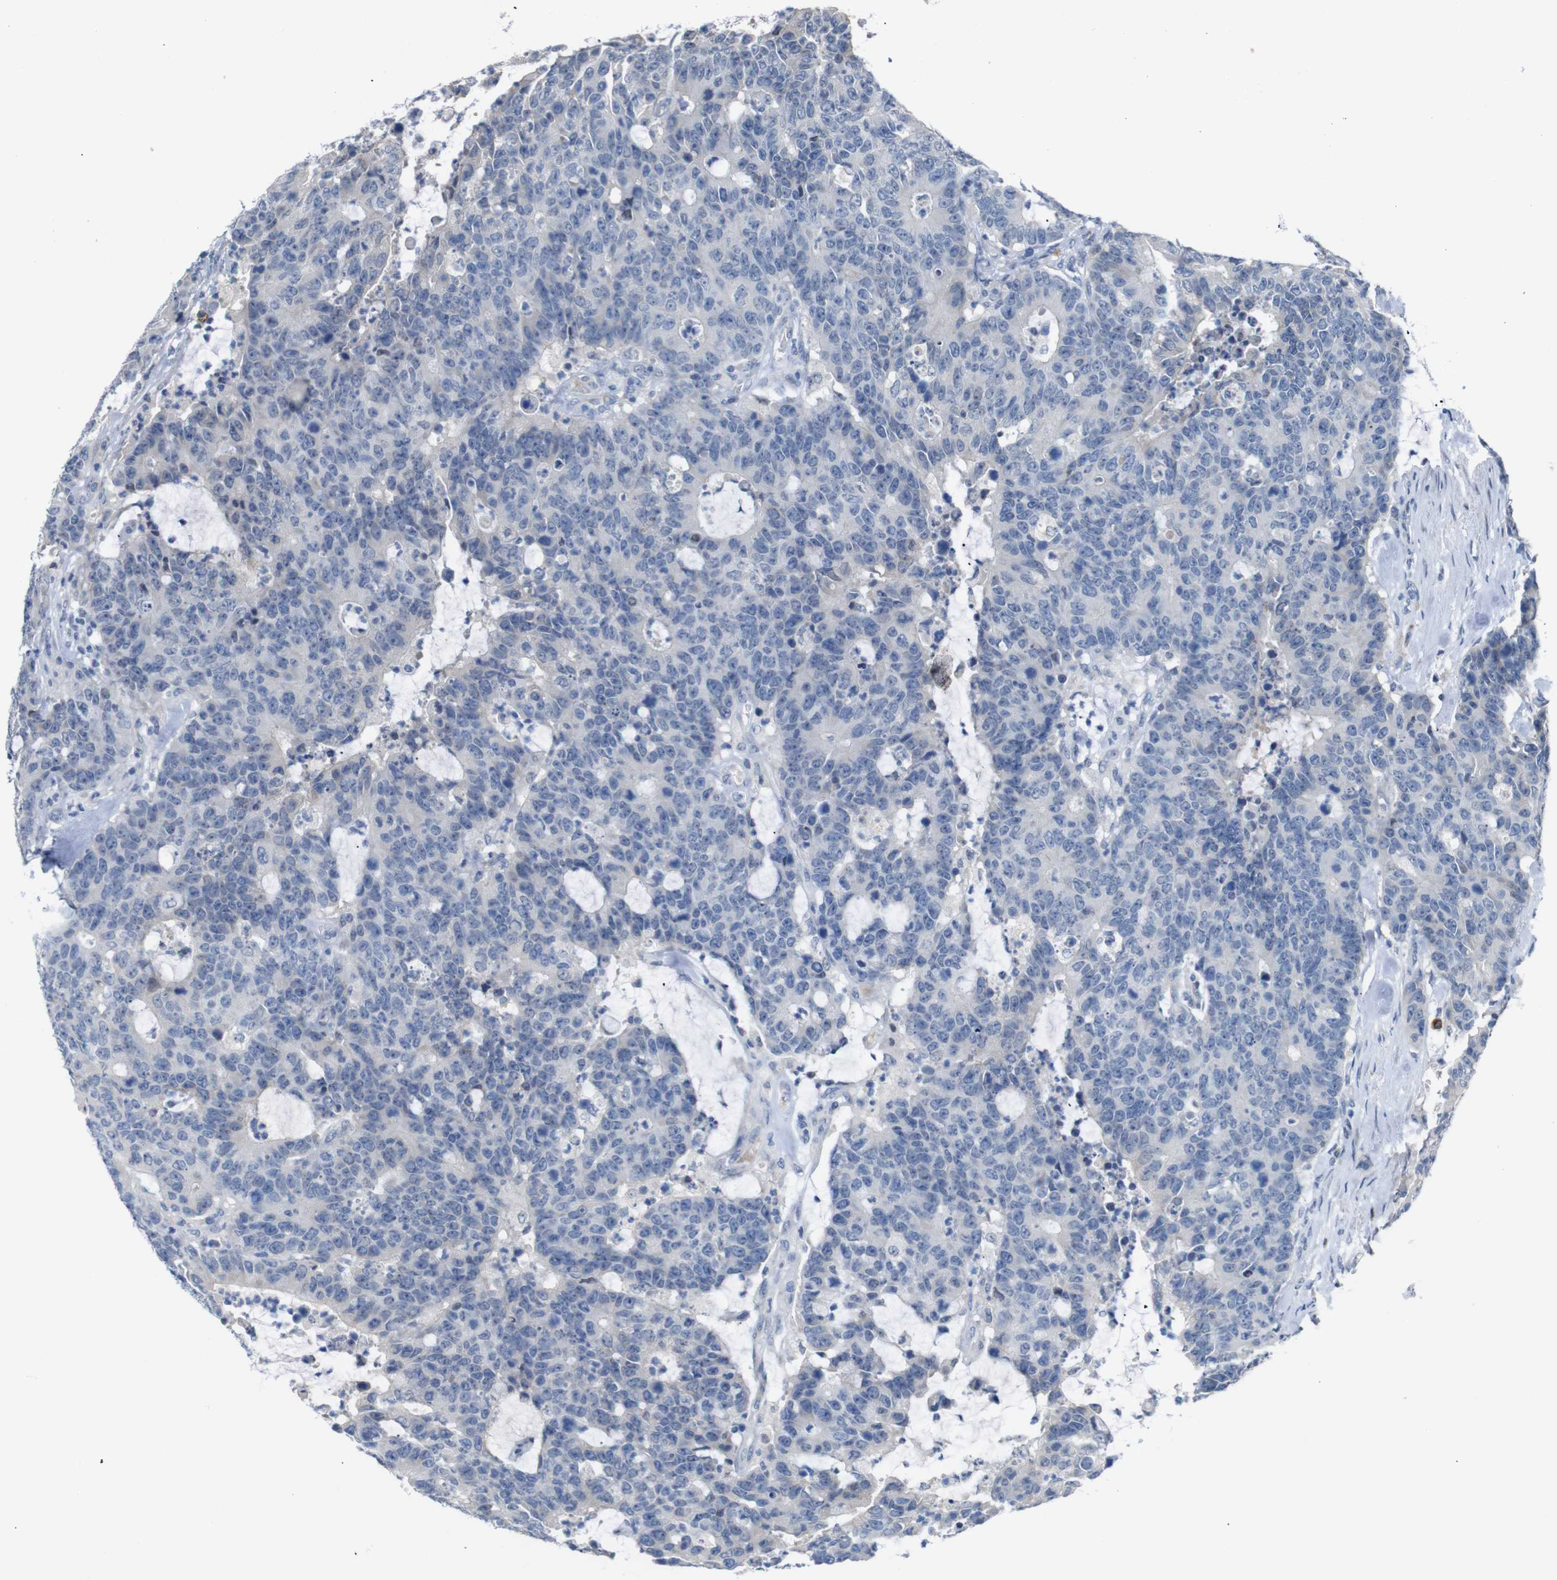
{"staining": {"intensity": "negative", "quantity": "none", "location": "none"}, "tissue": "colorectal cancer", "cell_type": "Tumor cells", "image_type": "cancer", "snomed": [{"axis": "morphology", "description": "Adenocarcinoma, NOS"}, {"axis": "topography", "description": "Colon"}], "caption": "Immunohistochemistry (IHC) image of neoplastic tissue: human colorectal cancer stained with DAB demonstrates no significant protein positivity in tumor cells.", "gene": "CHRM5", "patient": {"sex": "female", "age": 86}}